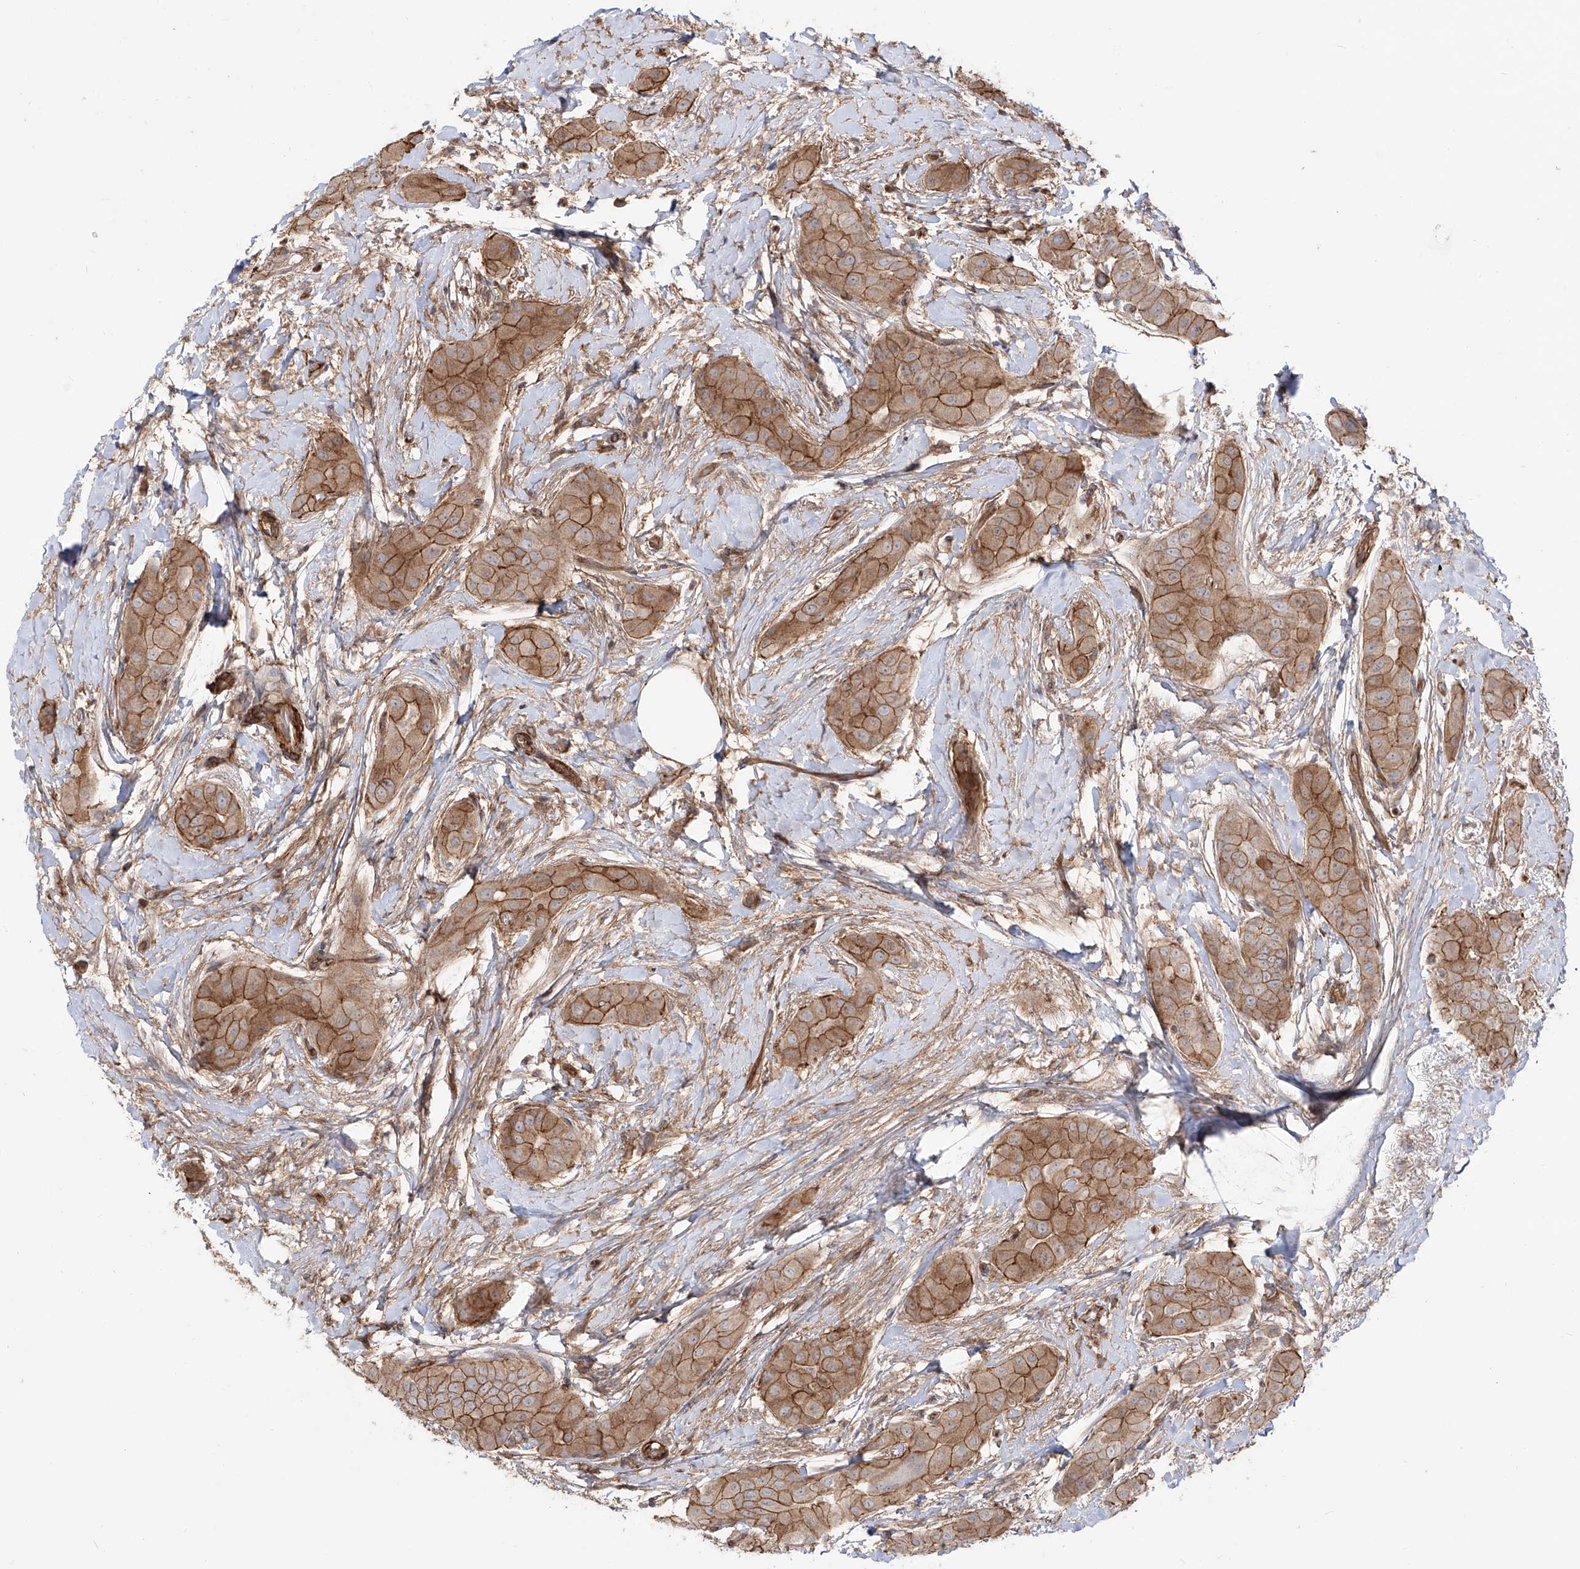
{"staining": {"intensity": "moderate", "quantity": ">75%", "location": "cytoplasmic/membranous"}, "tissue": "thyroid cancer", "cell_type": "Tumor cells", "image_type": "cancer", "snomed": [{"axis": "morphology", "description": "Papillary adenocarcinoma, NOS"}, {"axis": "topography", "description": "Thyroid gland"}], "caption": "An immunohistochemistry image of neoplastic tissue is shown. Protein staining in brown labels moderate cytoplasmic/membranous positivity in thyroid cancer (papillary adenocarcinoma) within tumor cells.", "gene": "ZNF180", "patient": {"sex": "male", "age": 33}}